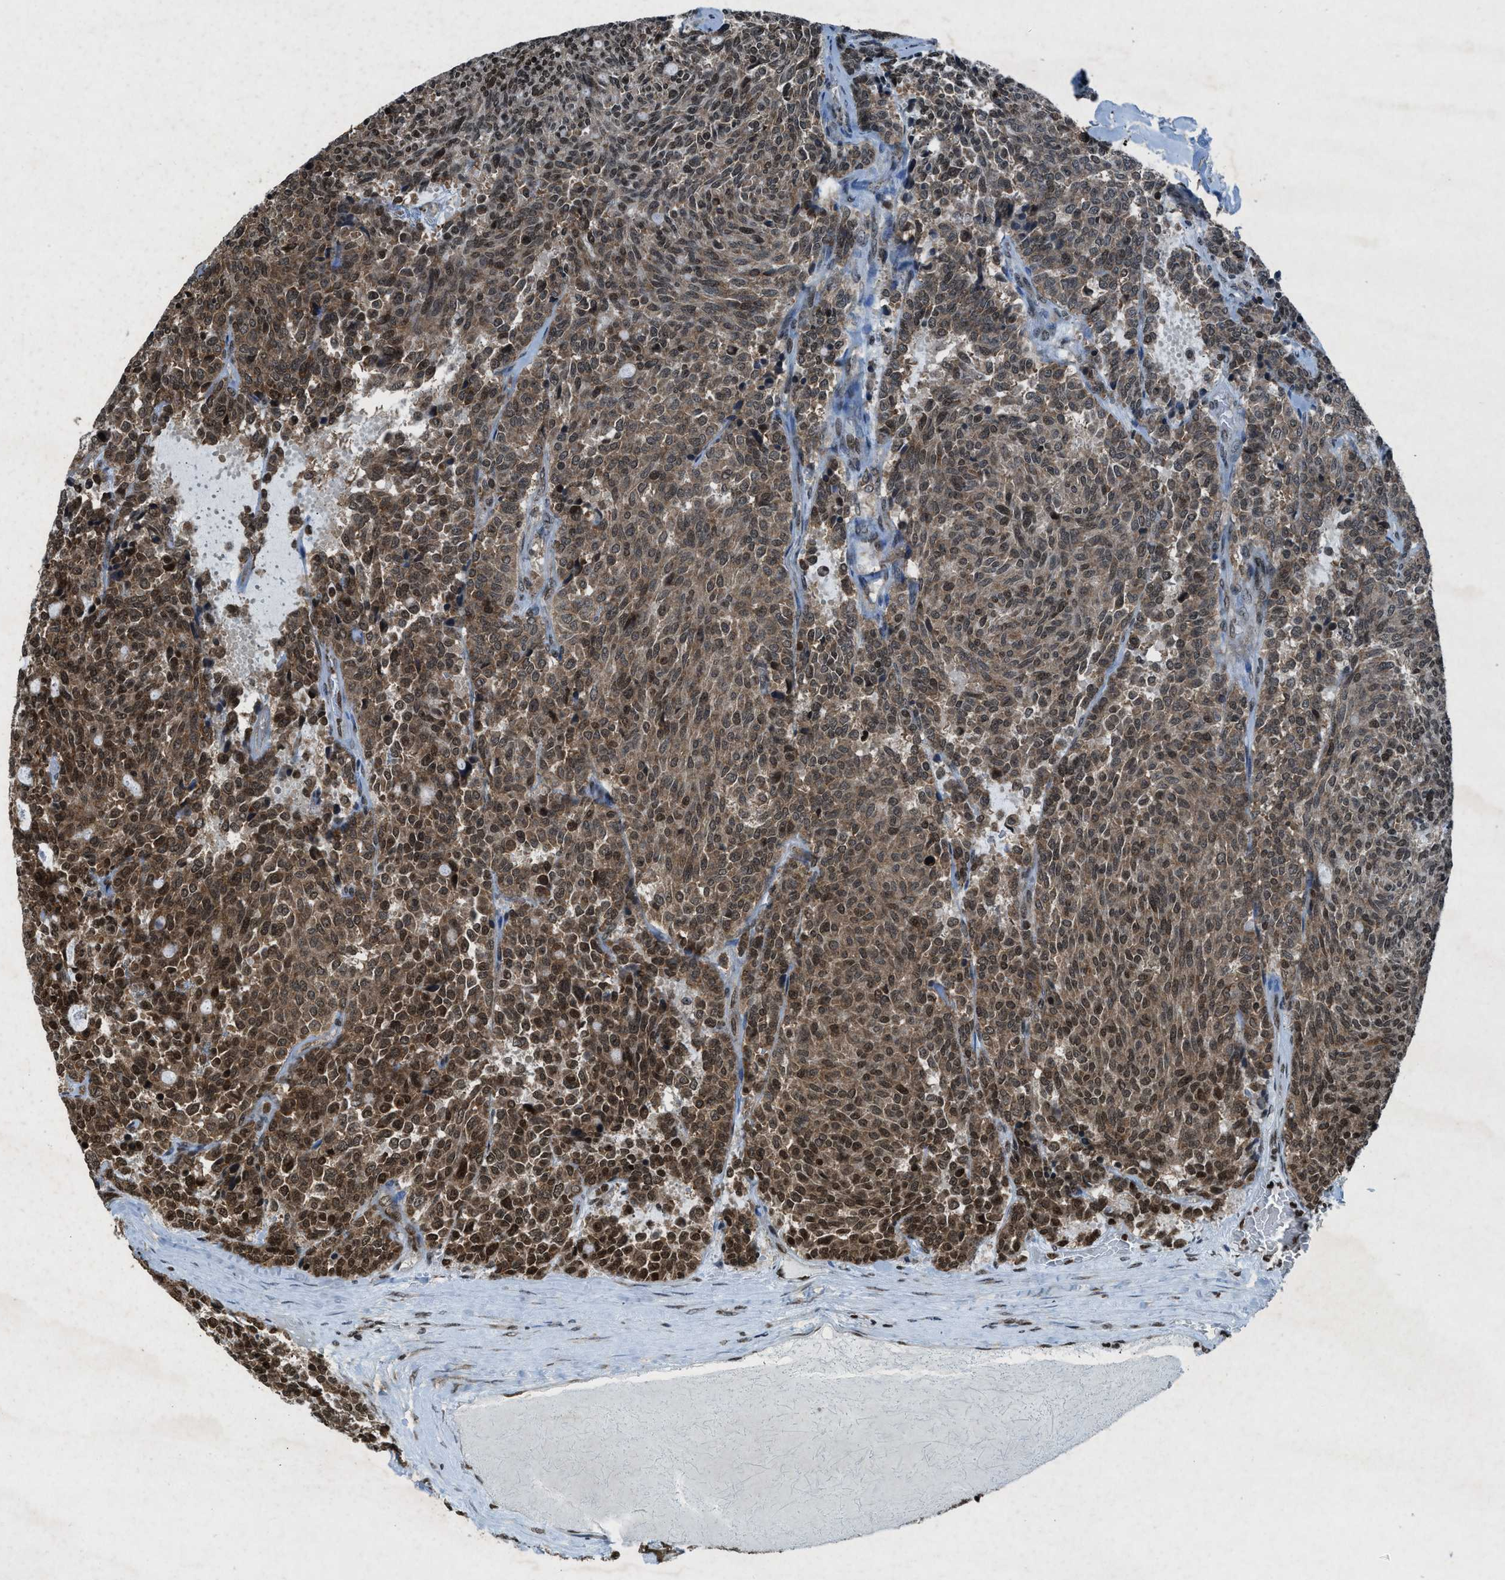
{"staining": {"intensity": "moderate", "quantity": ">75%", "location": "cytoplasmic/membranous,nuclear"}, "tissue": "carcinoid", "cell_type": "Tumor cells", "image_type": "cancer", "snomed": [{"axis": "morphology", "description": "Carcinoid, malignant, NOS"}, {"axis": "topography", "description": "Pancreas"}], "caption": "This photomicrograph reveals carcinoid (malignant) stained with immunohistochemistry to label a protein in brown. The cytoplasmic/membranous and nuclear of tumor cells show moderate positivity for the protein. Nuclei are counter-stained blue.", "gene": "NXF1", "patient": {"sex": "female", "age": 54}}